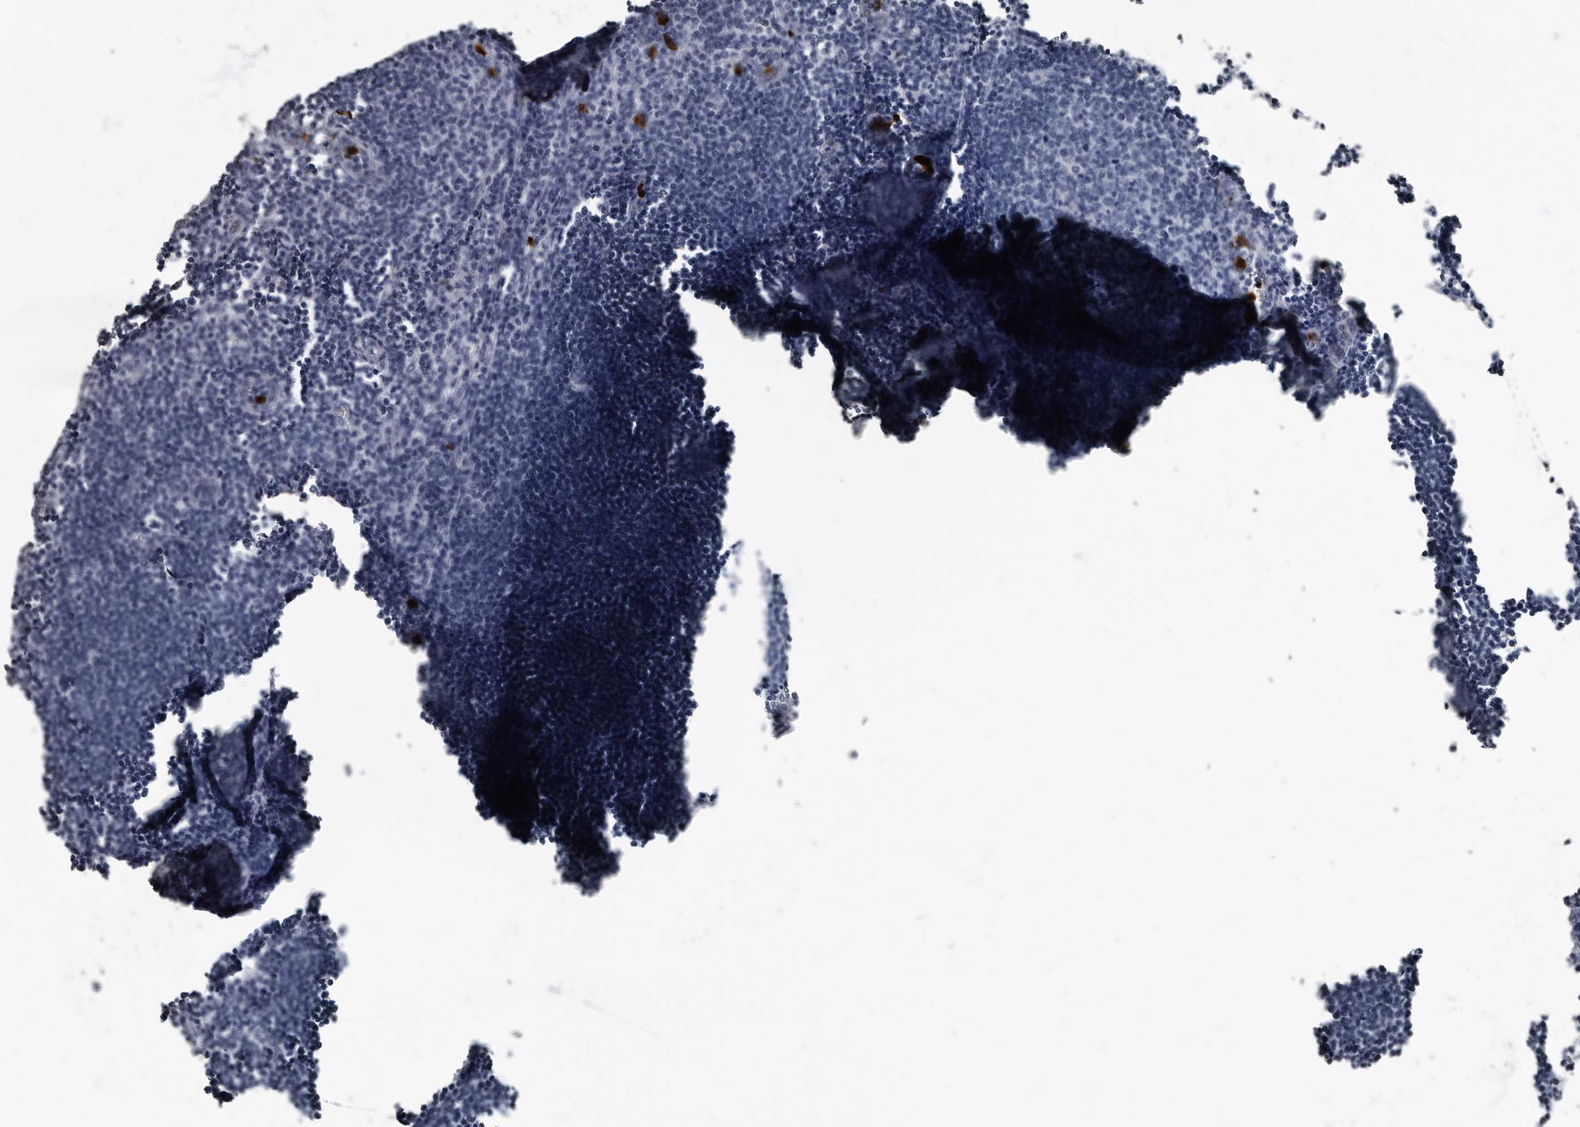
{"staining": {"intensity": "negative", "quantity": "none", "location": "none"}, "tissue": "lymph node", "cell_type": "Germinal center cells", "image_type": "normal", "snomed": [{"axis": "morphology", "description": "Normal tissue, NOS"}, {"axis": "morphology", "description": "Malignant melanoma, Metastatic site"}, {"axis": "topography", "description": "Lymph node"}], "caption": "The photomicrograph demonstrates no significant staining in germinal center cells of lymph node. (DAB (3,3'-diaminobenzidine) IHC visualized using brightfield microscopy, high magnification).", "gene": "TPD52L1", "patient": {"sex": "male", "age": 41}}